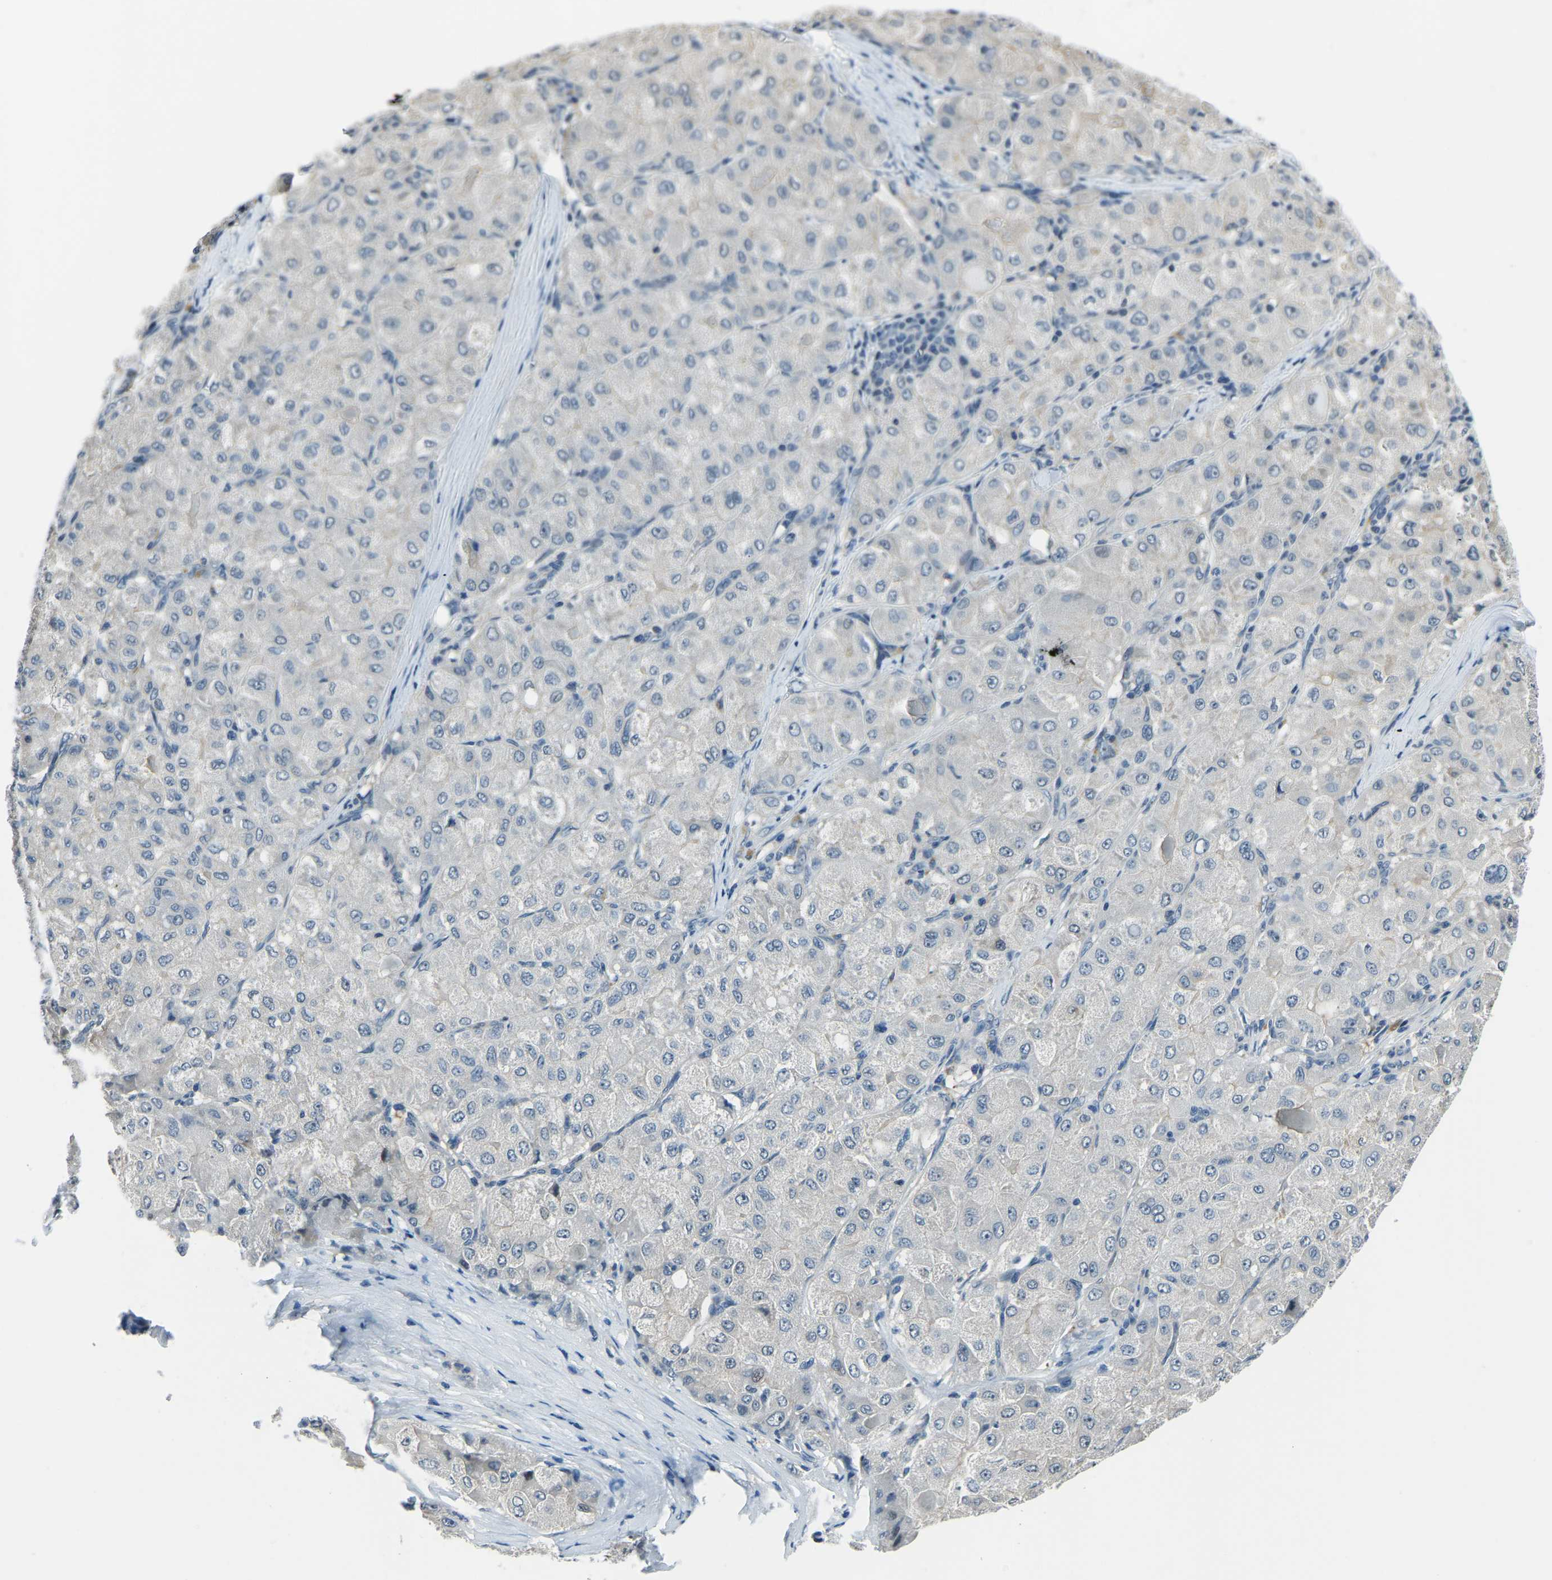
{"staining": {"intensity": "negative", "quantity": "none", "location": "none"}, "tissue": "liver cancer", "cell_type": "Tumor cells", "image_type": "cancer", "snomed": [{"axis": "morphology", "description": "Carcinoma, Hepatocellular, NOS"}, {"axis": "topography", "description": "Liver"}], "caption": "The photomicrograph exhibits no significant positivity in tumor cells of hepatocellular carcinoma (liver).", "gene": "RRP1", "patient": {"sex": "male", "age": 80}}